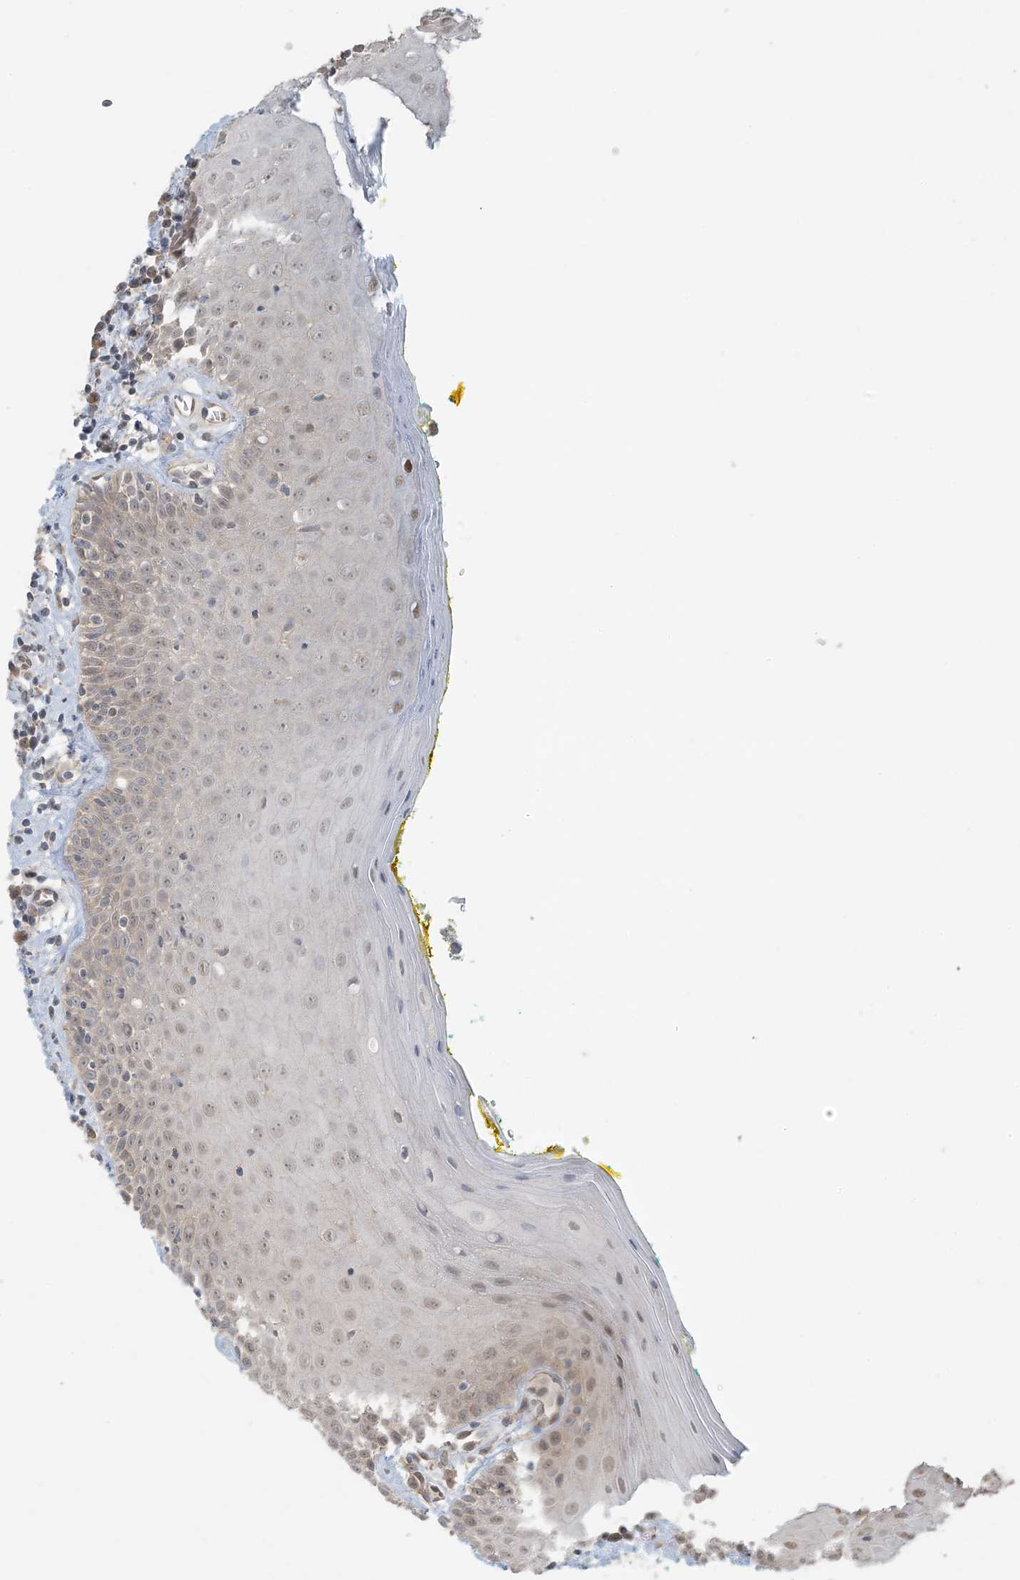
{"staining": {"intensity": "weak", "quantity": "25%-75%", "location": "cytoplasmic/membranous"}, "tissue": "oral mucosa", "cell_type": "Squamous epithelial cells", "image_type": "normal", "snomed": [{"axis": "morphology", "description": "Normal tissue, NOS"}, {"axis": "morphology", "description": "Squamous cell carcinoma, NOS"}, {"axis": "topography", "description": "Oral tissue"}, {"axis": "topography", "description": "Head-Neck"}], "caption": "Human oral mucosa stained with a brown dye demonstrates weak cytoplasmic/membranous positive staining in approximately 25%-75% of squamous epithelial cells.", "gene": "BCORL1", "patient": {"sex": "female", "age": 70}}